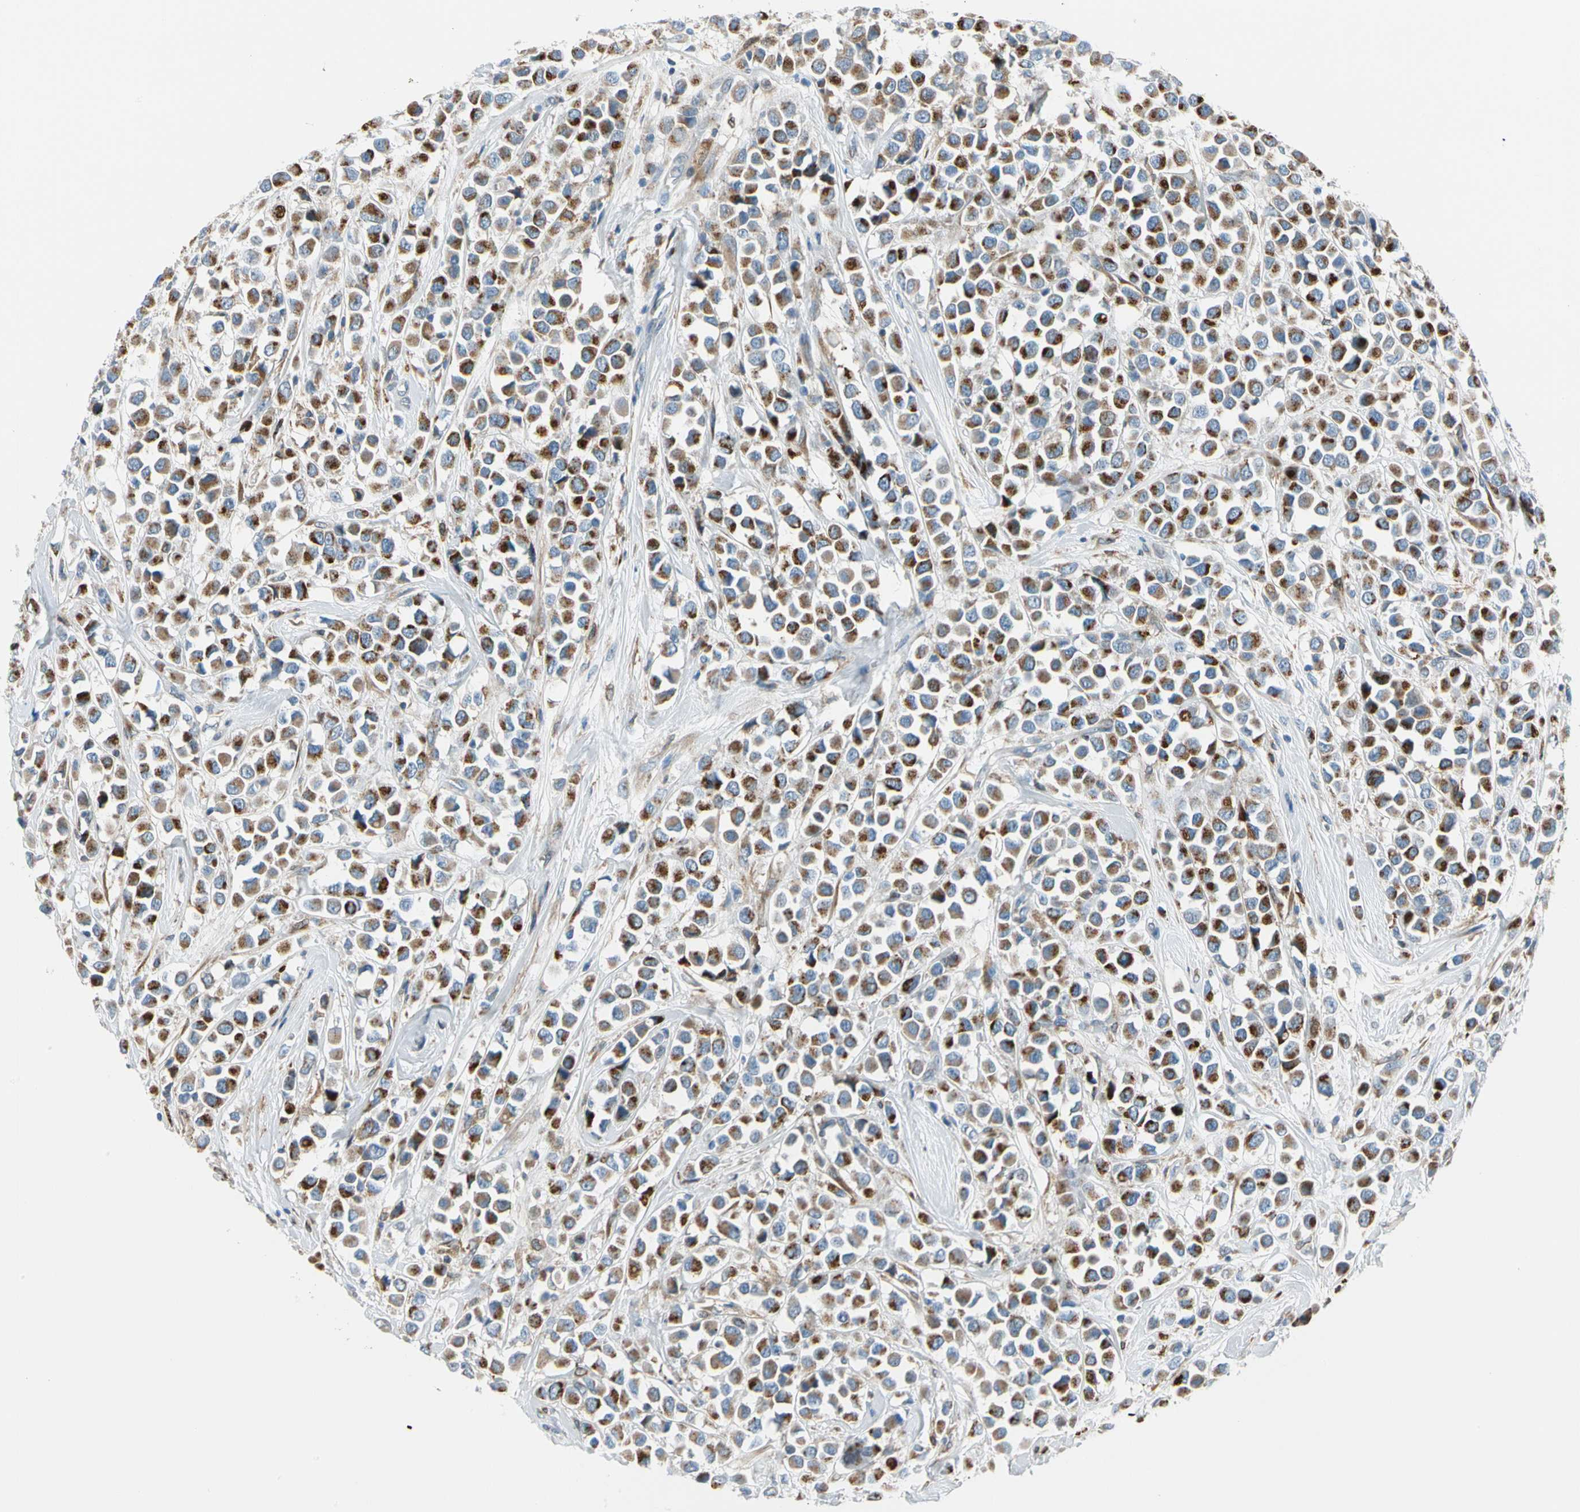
{"staining": {"intensity": "strong", "quantity": ">75%", "location": "cytoplasmic/membranous"}, "tissue": "breast cancer", "cell_type": "Tumor cells", "image_type": "cancer", "snomed": [{"axis": "morphology", "description": "Duct carcinoma"}, {"axis": "topography", "description": "Breast"}], "caption": "Human infiltrating ductal carcinoma (breast) stained with a brown dye reveals strong cytoplasmic/membranous positive staining in approximately >75% of tumor cells.", "gene": "NUCB1", "patient": {"sex": "female", "age": 61}}